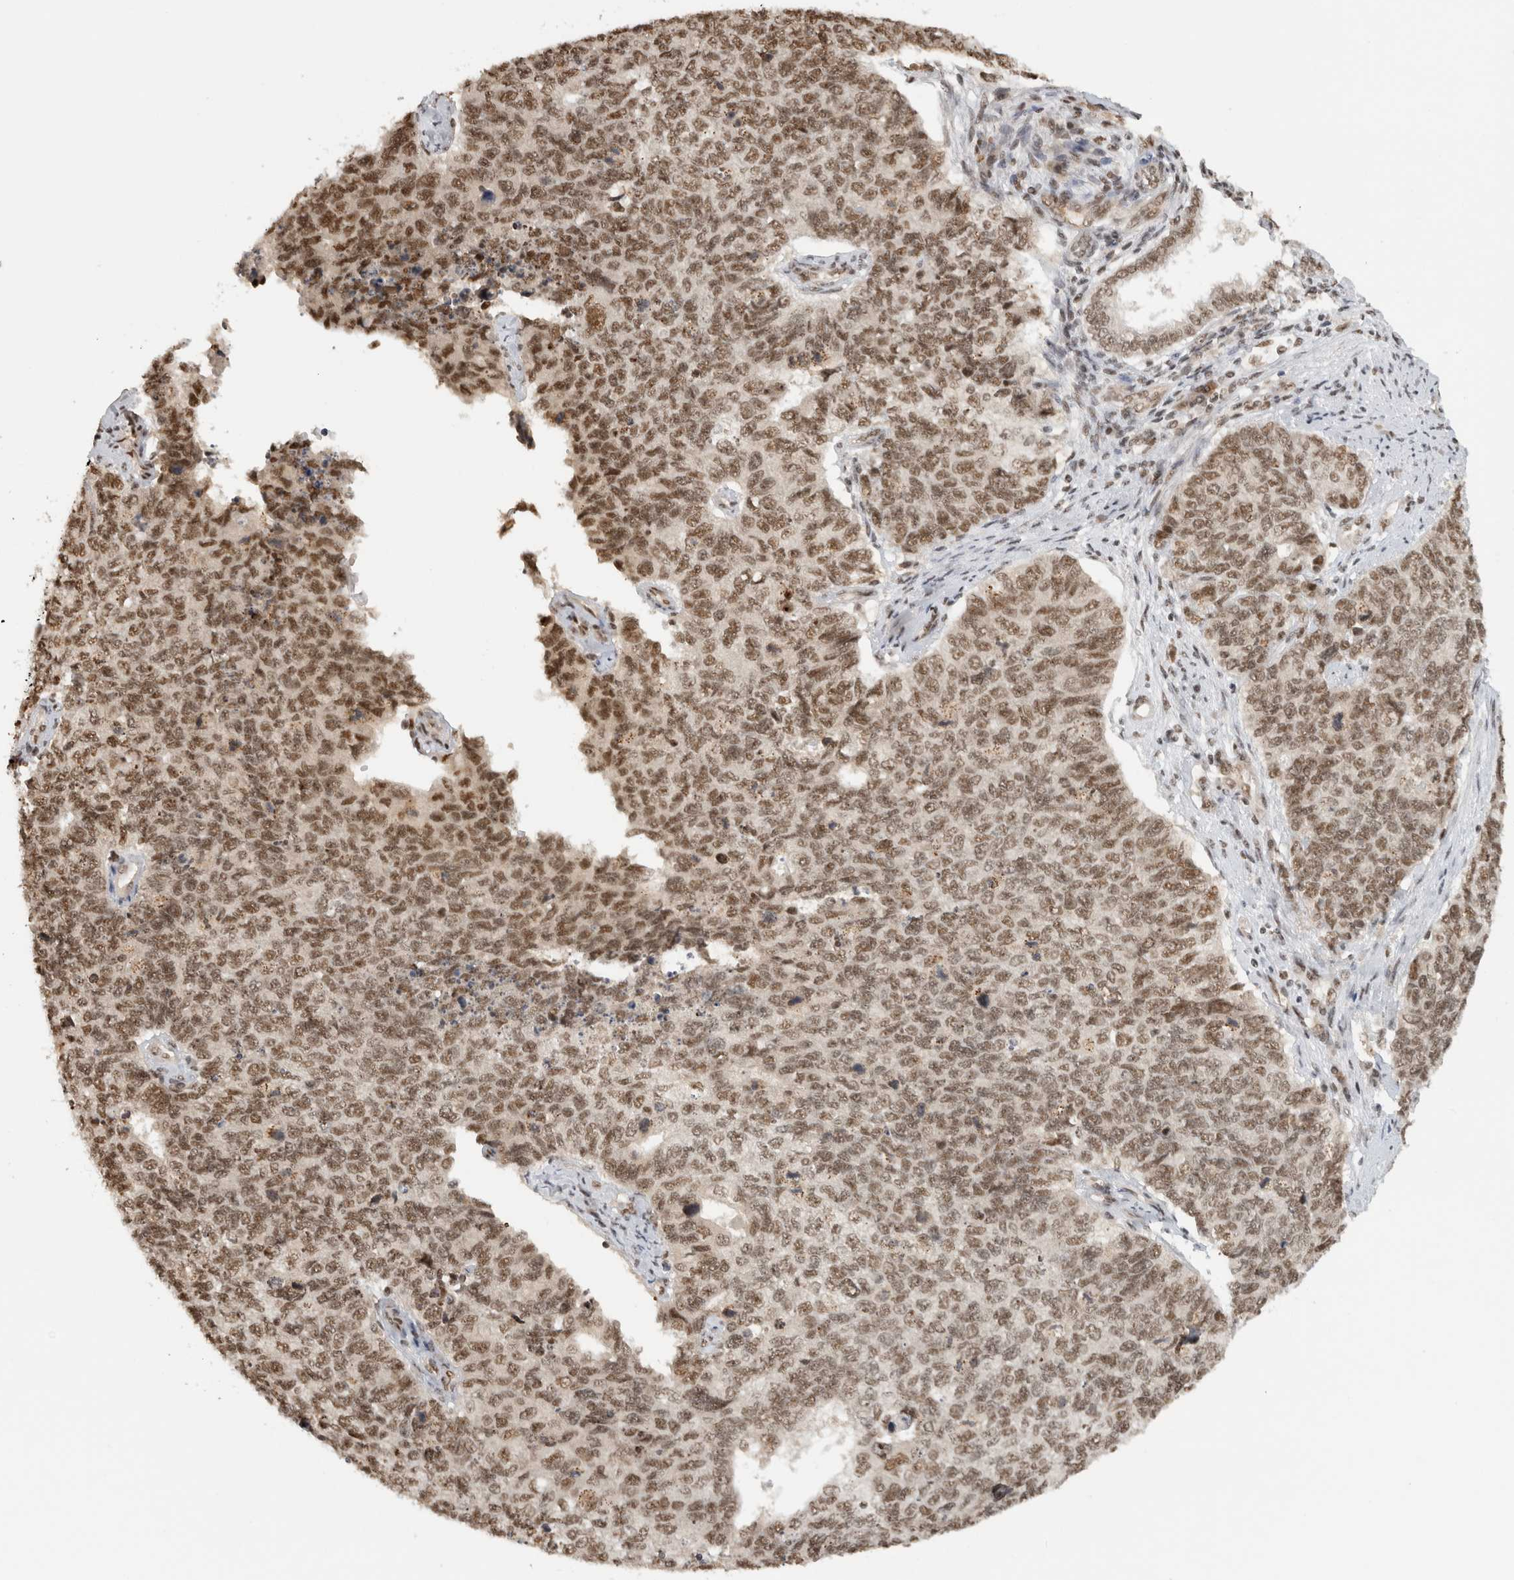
{"staining": {"intensity": "moderate", "quantity": ">75%", "location": "nuclear"}, "tissue": "cervical cancer", "cell_type": "Tumor cells", "image_type": "cancer", "snomed": [{"axis": "morphology", "description": "Squamous cell carcinoma, NOS"}, {"axis": "topography", "description": "Cervix"}], "caption": "Immunohistochemistry staining of squamous cell carcinoma (cervical), which reveals medium levels of moderate nuclear staining in about >75% of tumor cells indicating moderate nuclear protein staining. The staining was performed using DAB (brown) for protein detection and nuclei were counterstained in hematoxylin (blue).", "gene": "EBNA1BP2", "patient": {"sex": "female", "age": 63}}